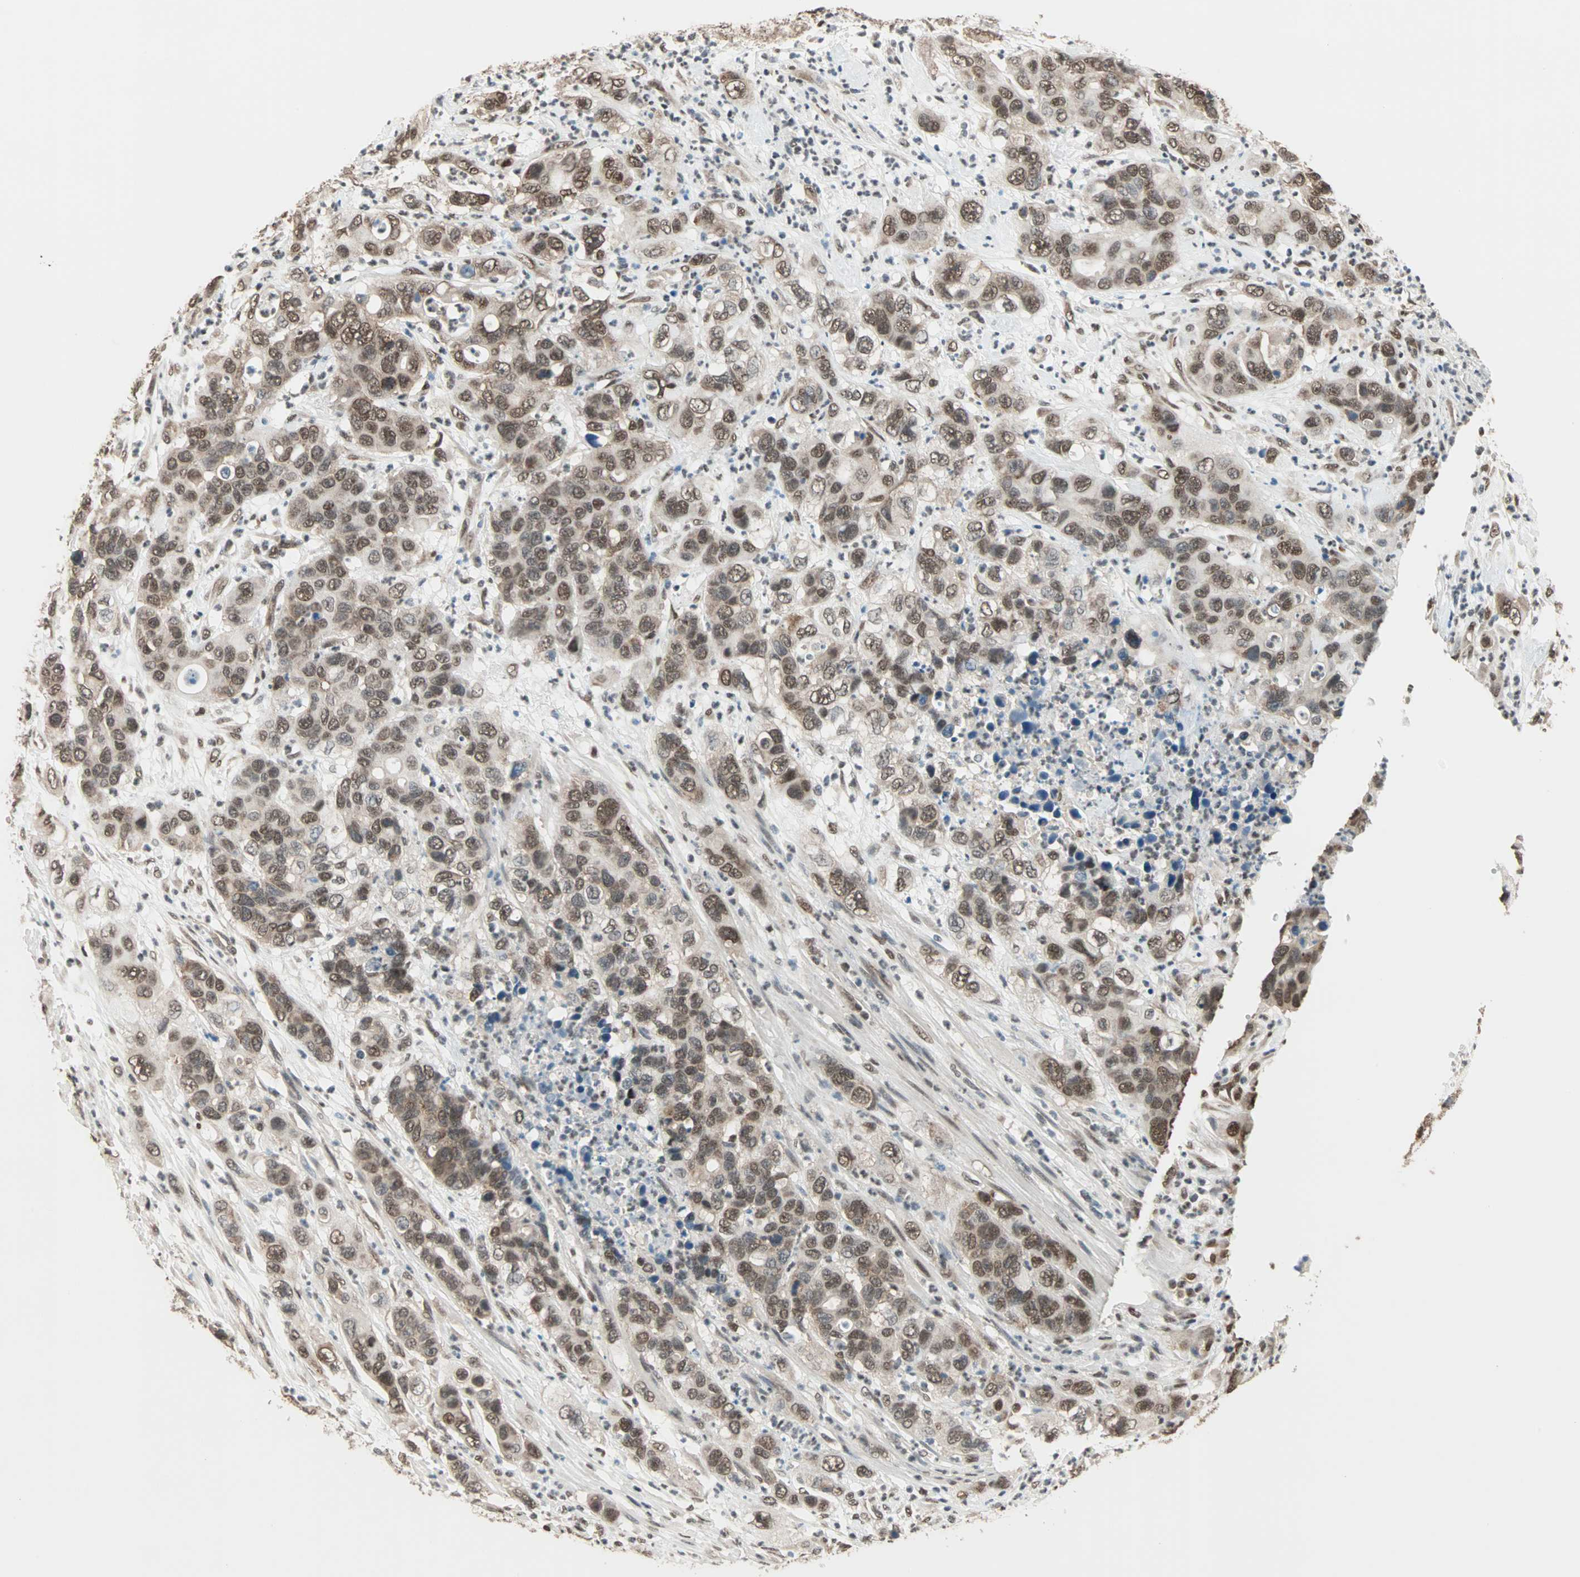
{"staining": {"intensity": "moderate", "quantity": ">75%", "location": "nuclear"}, "tissue": "pancreatic cancer", "cell_type": "Tumor cells", "image_type": "cancer", "snomed": [{"axis": "morphology", "description": "Adenocarcinoma, NOS"}, {"axis": "topography", "description": "Pancreas"}], "caption": "Protein staining by IHC demonstrates moderate nuclear staining in about >75% of tumor cells in pancreatic cancer.", "gene": "DAZAP1", "patient": {"sex": "female", "age": 71}}